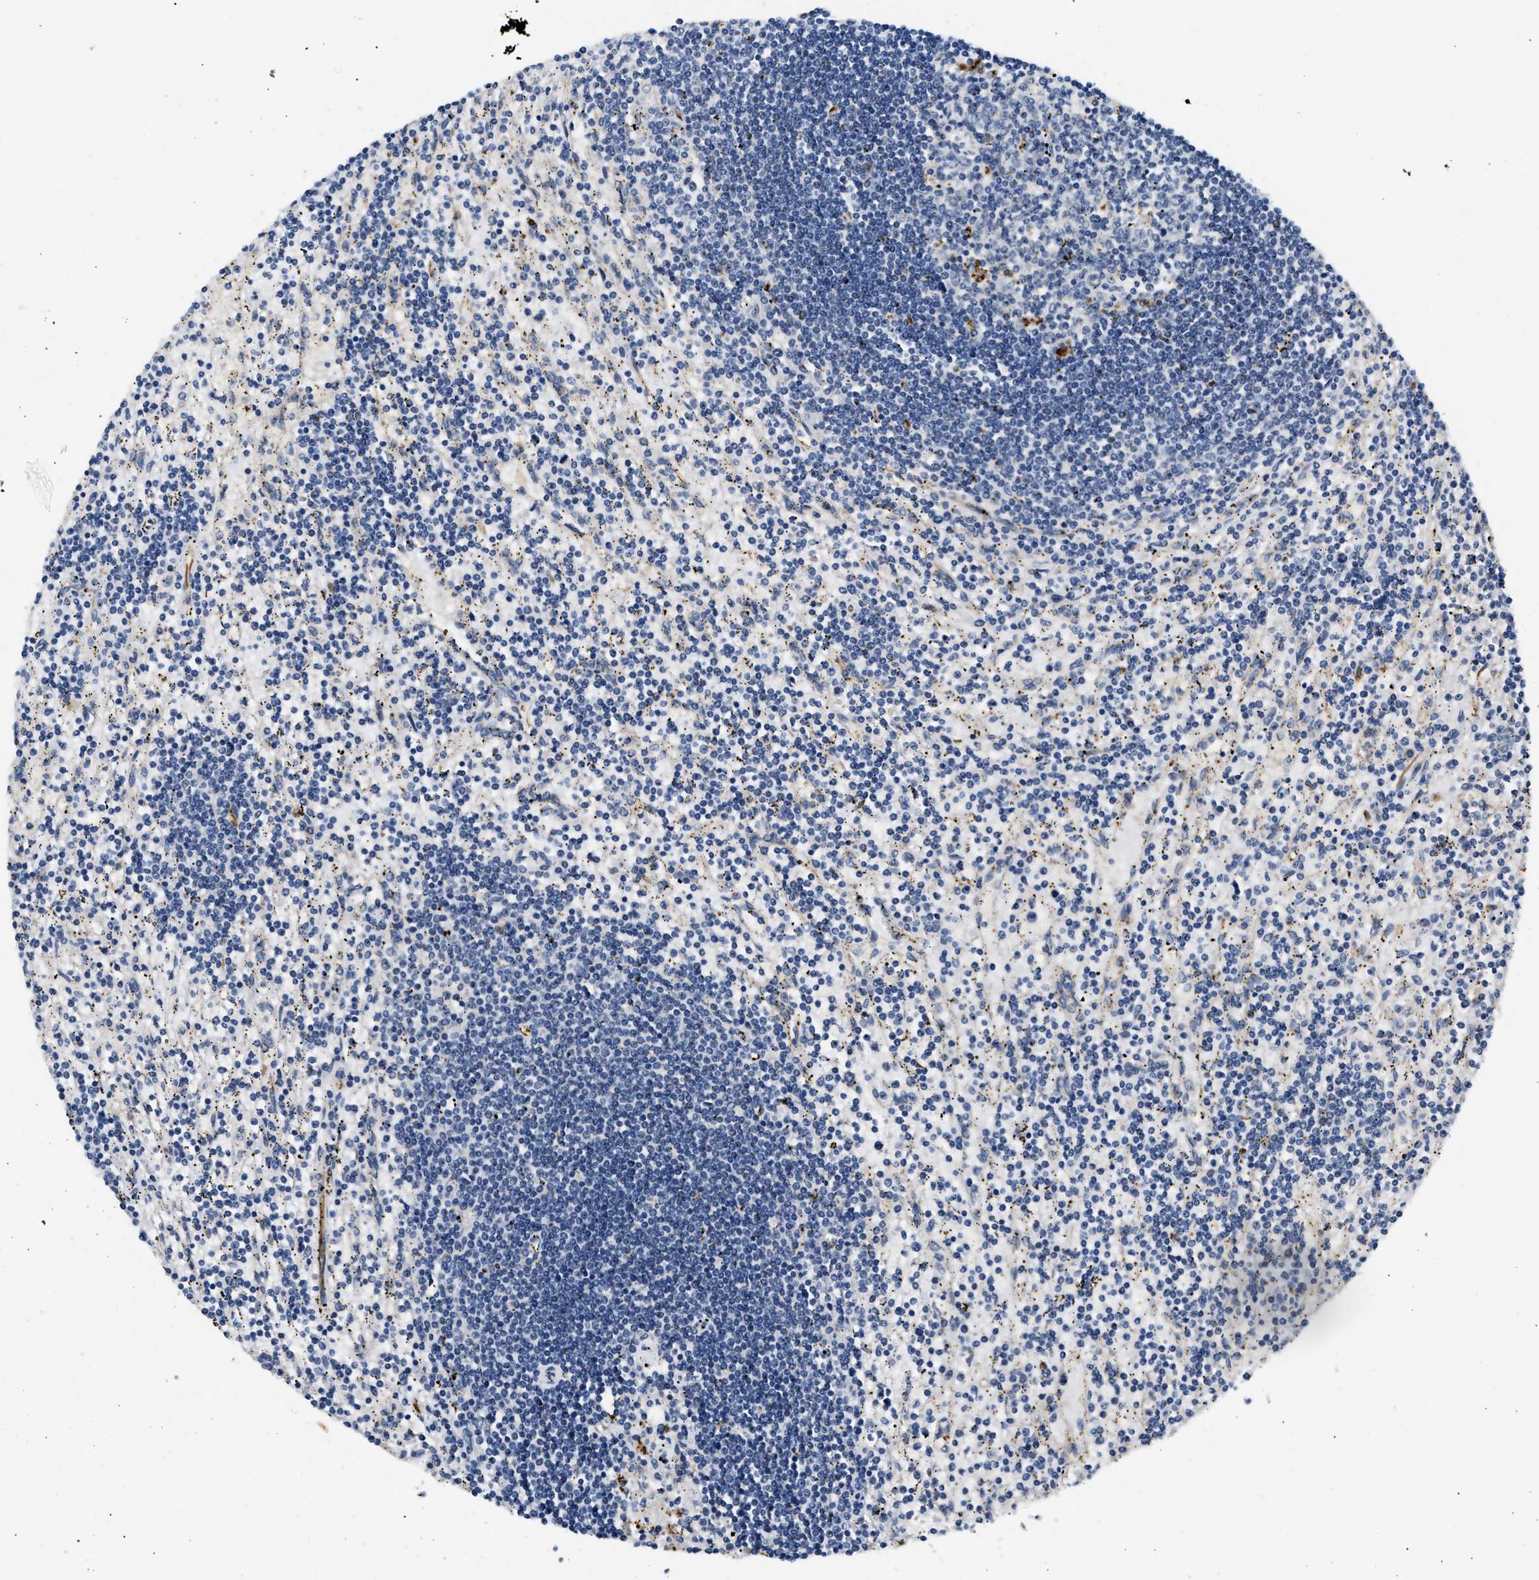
{"staining": {"intensity": "negative", "quantity": "none", "location": "none"}, "tissue": "lymphoma", "cell_type": "Tumor cells", "image_type": "cancer", "snomed": [{"axis": "morphology", "description": "Malignant lymphoma, non-Hodgkin's type, Low grade"}, {"axis": "topography", "description": "Spleen"}], "caption": "There is no significant staining in tumor cells of lymphoma. Brightfield microscopy of IHC stained with DAB (brown) and hematoxylin (blue), captured at high magnification.", "gene": "MED22", "patient": {"sex": "male", "age": 76}}